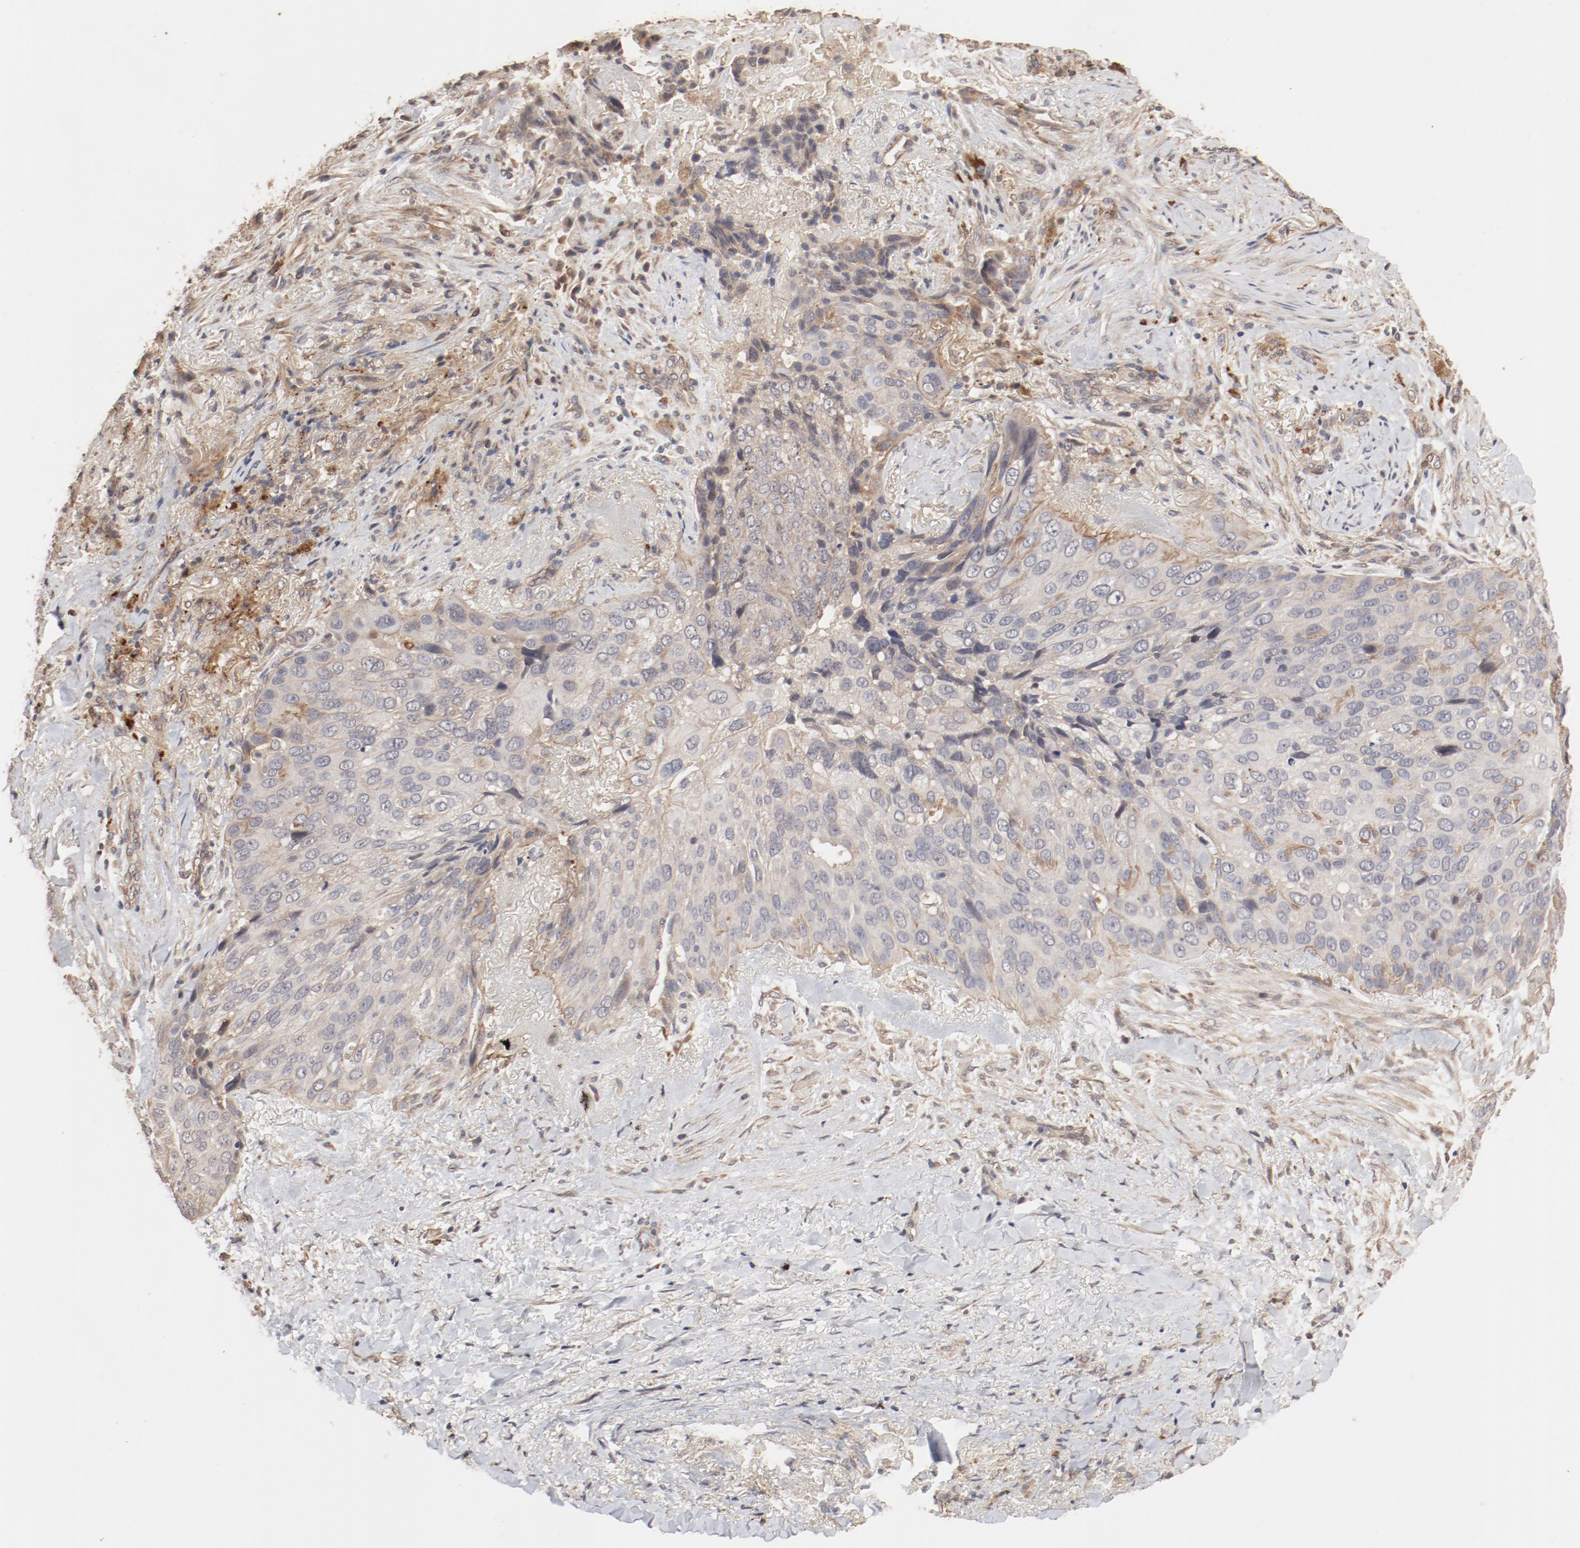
{"staining": {"intensity": "moderate", "quantity": ">75%", "location": "cytoplasmic/membranous"}, "tissue": "lung cancer", "cell_type": "Tumor cells", "image_type": "cancer", "snomed": [{"axis": "morphology", "description": "Squamous cell carcinoma, NOS"}, {"axis": "topography", "description": "Lung"}], "caption": "Immunohistochemistry staining of lung squamous cell carcinoma, which shows medium levels of moderate cytoplasmic/membranous positivity in approximately >75% of tumor cells indicating moderate cytoplasmic/membranous protein expression. The staining was performed using DAB (3,3'-diaminobenzidine) (brown) for protein detection and nuclei were counterstained in hematoxylin (blue).", "gene": "IL3RA", "patient": {"sex": "male", "age": 54}}